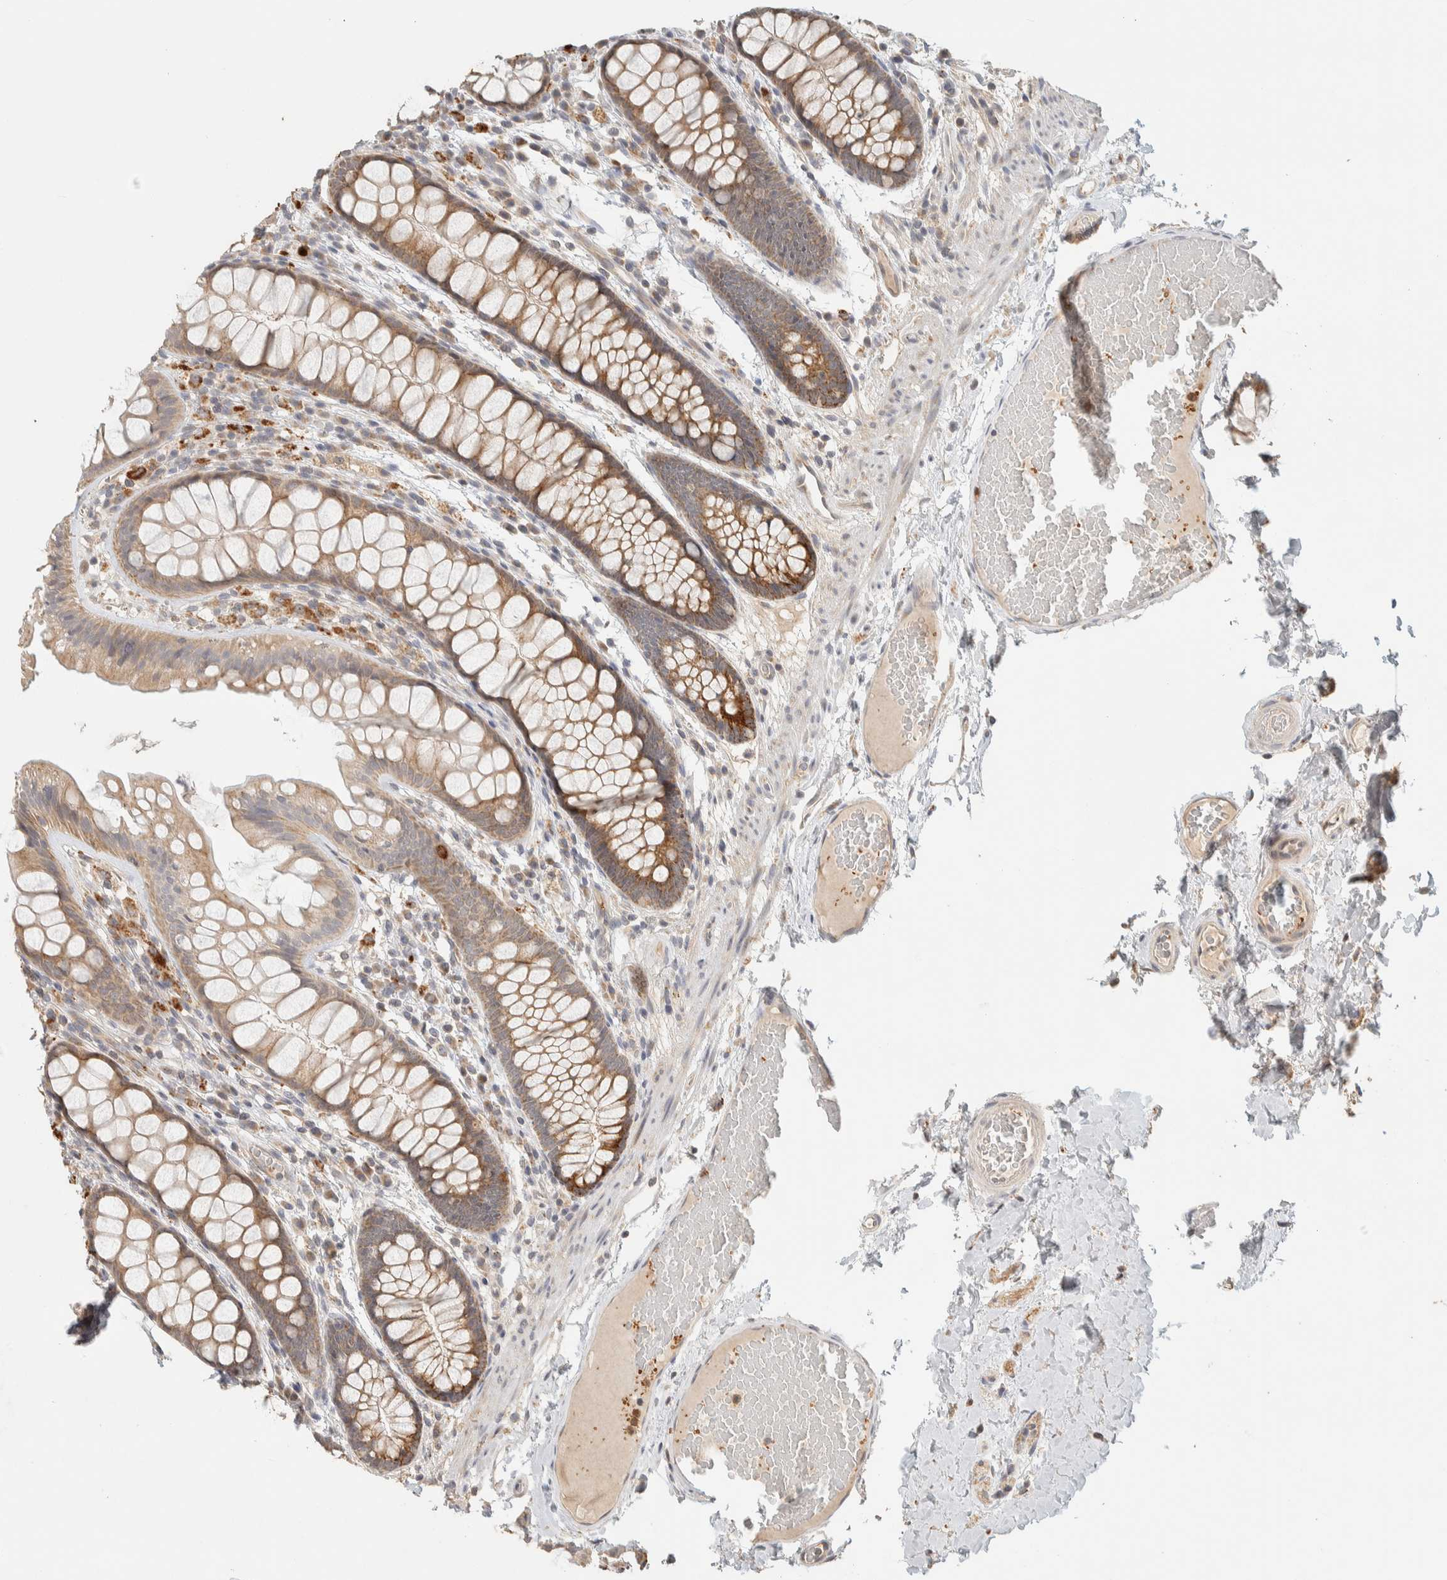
{"staining": {"intensity": "negative", "quantity": "none", "location": "none"}, "tissue": "colon", "cell_type": "Endothelial cells", "image_type": "normal", "snomed": [{"axis": "morphology", "description": "Normal tissue, NOS"}, {"axis": "topography", "description": "Colon"}], "caption": "This micrograph is of benign colon stained with immunohistochemistry to label a protein in brown with the nuclei are counter-stained blue. There is no expression in endothelial cells.", "gene": "ITPA", "patient": {"sex": "female", "age": 56}}